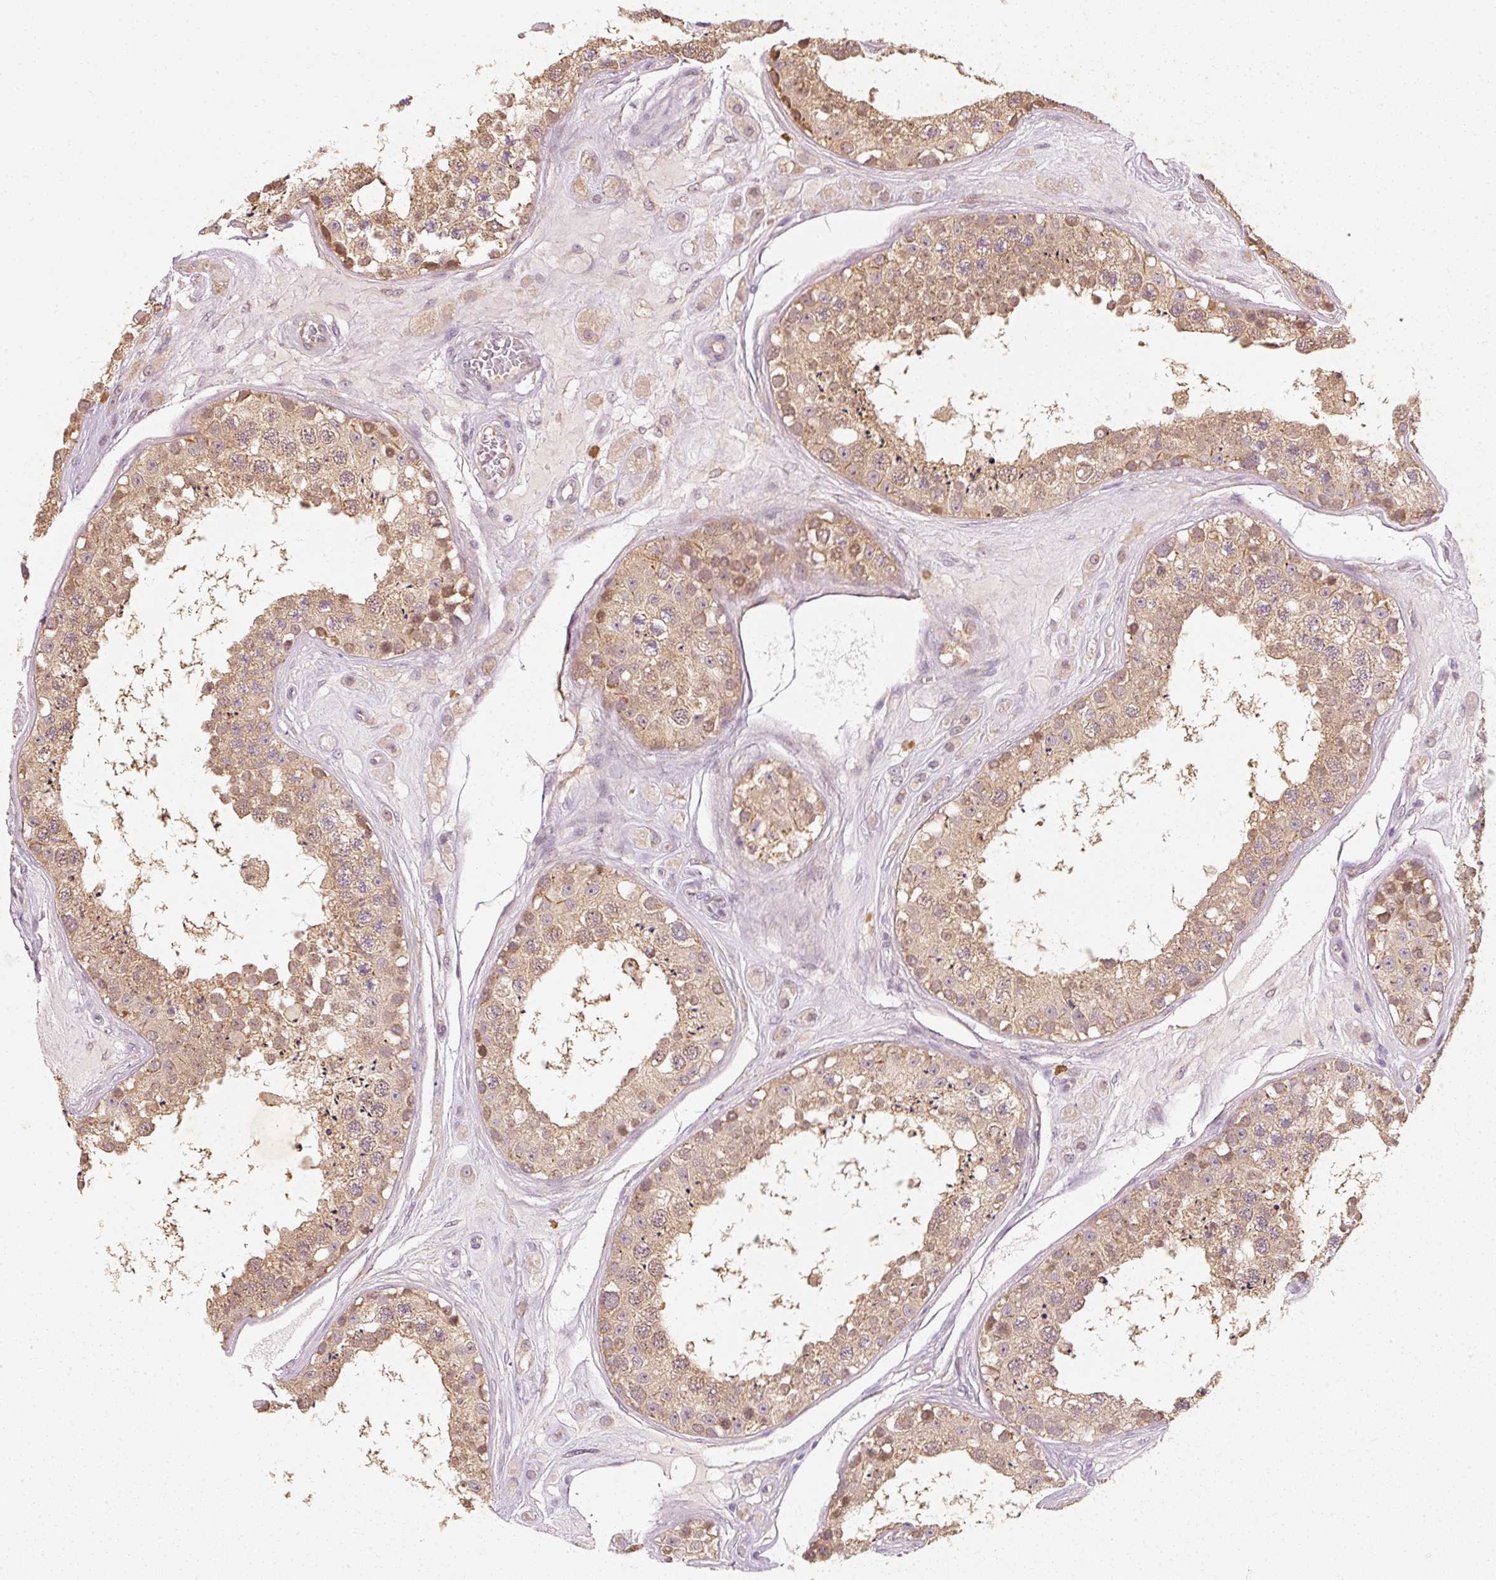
{"staining": {"intensity": "moderate", "quantity": ">75%", "location": "cytoplasmic/membranous"}, "tissue": "testis", "cell_type": "Cells in seminiferous ducts", "image_type": "normal", "snomed": [{"axis": "morphology", "description": "Normal tissue, NOS"}, {"axis": "topography", "description": "Testis"}], "caption": "This is an image of IHC staining of unremarkable testis, which shows moderate positivity in the cytoplasmic/membranous of cells in seminiferous ducts.", "gene": "RGL2", "patient": {"sex": "male", "age": 25}}